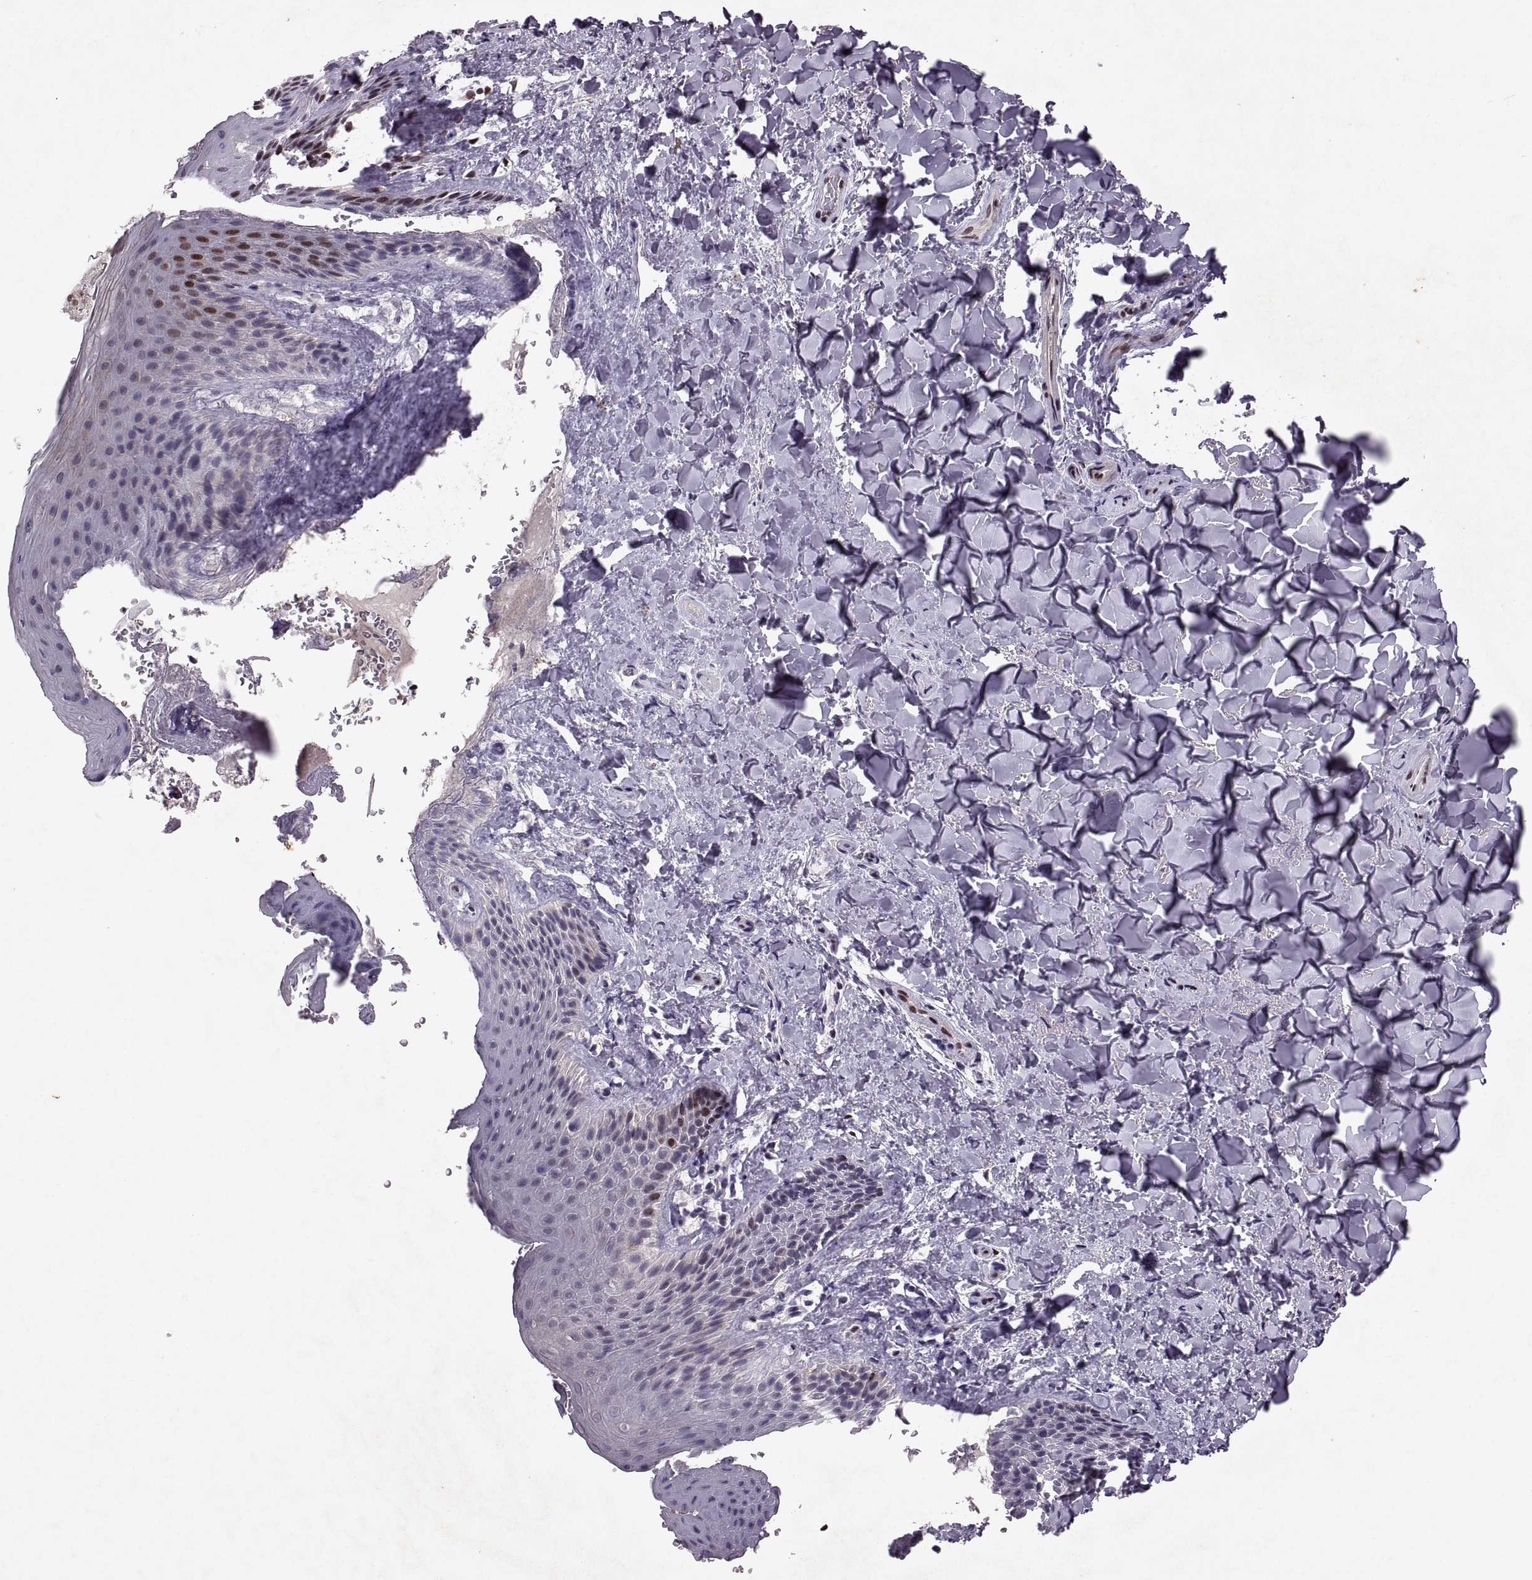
{"staining": {"intensity": "moderate", "quantity": ">75%", "location": "nuclear"}, "tissue": "skin", "cell_type": "Epidermal cells", "image_type": "normal", "snomed": [{"axis": "morphology", "description": "Normal tissue, NOS"}, {"axis": "topography", "description": "Anal"}], "caption": "IHC of normal human skin reveals medium levels of moderate nuclear positivity in about >75% of epidermal cells. Using DAB (3,3'-diaminobenzidine) (brown) and hematoxylin (blue) stains, captured at high magnification using brightfield microscopy.", "gene": "MT1E", "patient": {"sex": "male", "age": 36}}